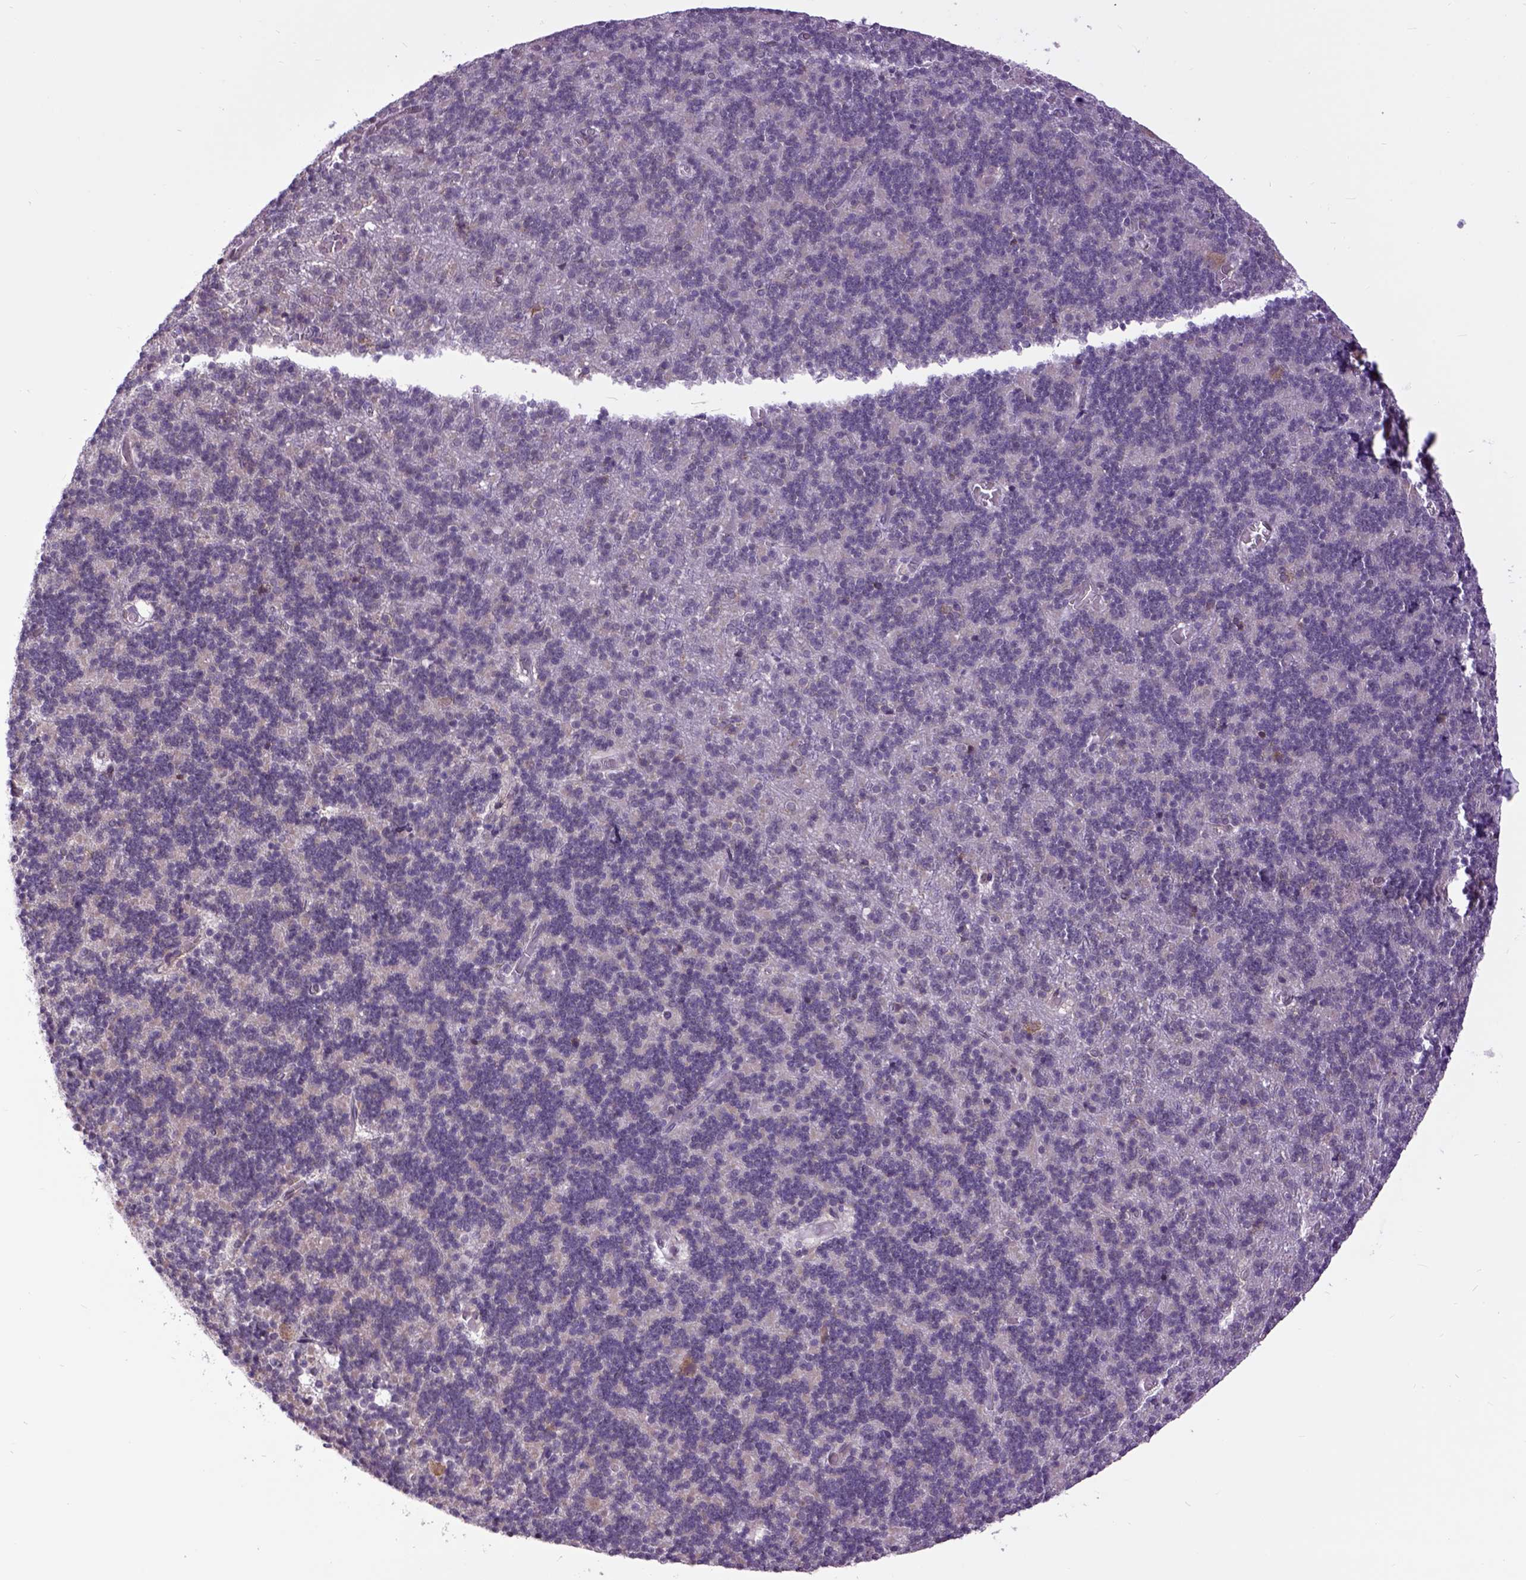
{"staining": {"intensity": "negative", "quantity": "none", "location": "none"}, "tissue": "cerebellum", "cell_type": "Cells in granular layer", "image_type": "normal", "snomed": [{"axis": "morphology", "description": "Normal tissue, NOS"}, {"axis": "topography", "description": "Cerebellum"}], "caption": "A high-resolution image shows IHC staining of normal cerebellum, which exhibits no significant staining in cells in granular layer.", "gene": "ARL1", "patient": {"sex": "male", "age": 70}}